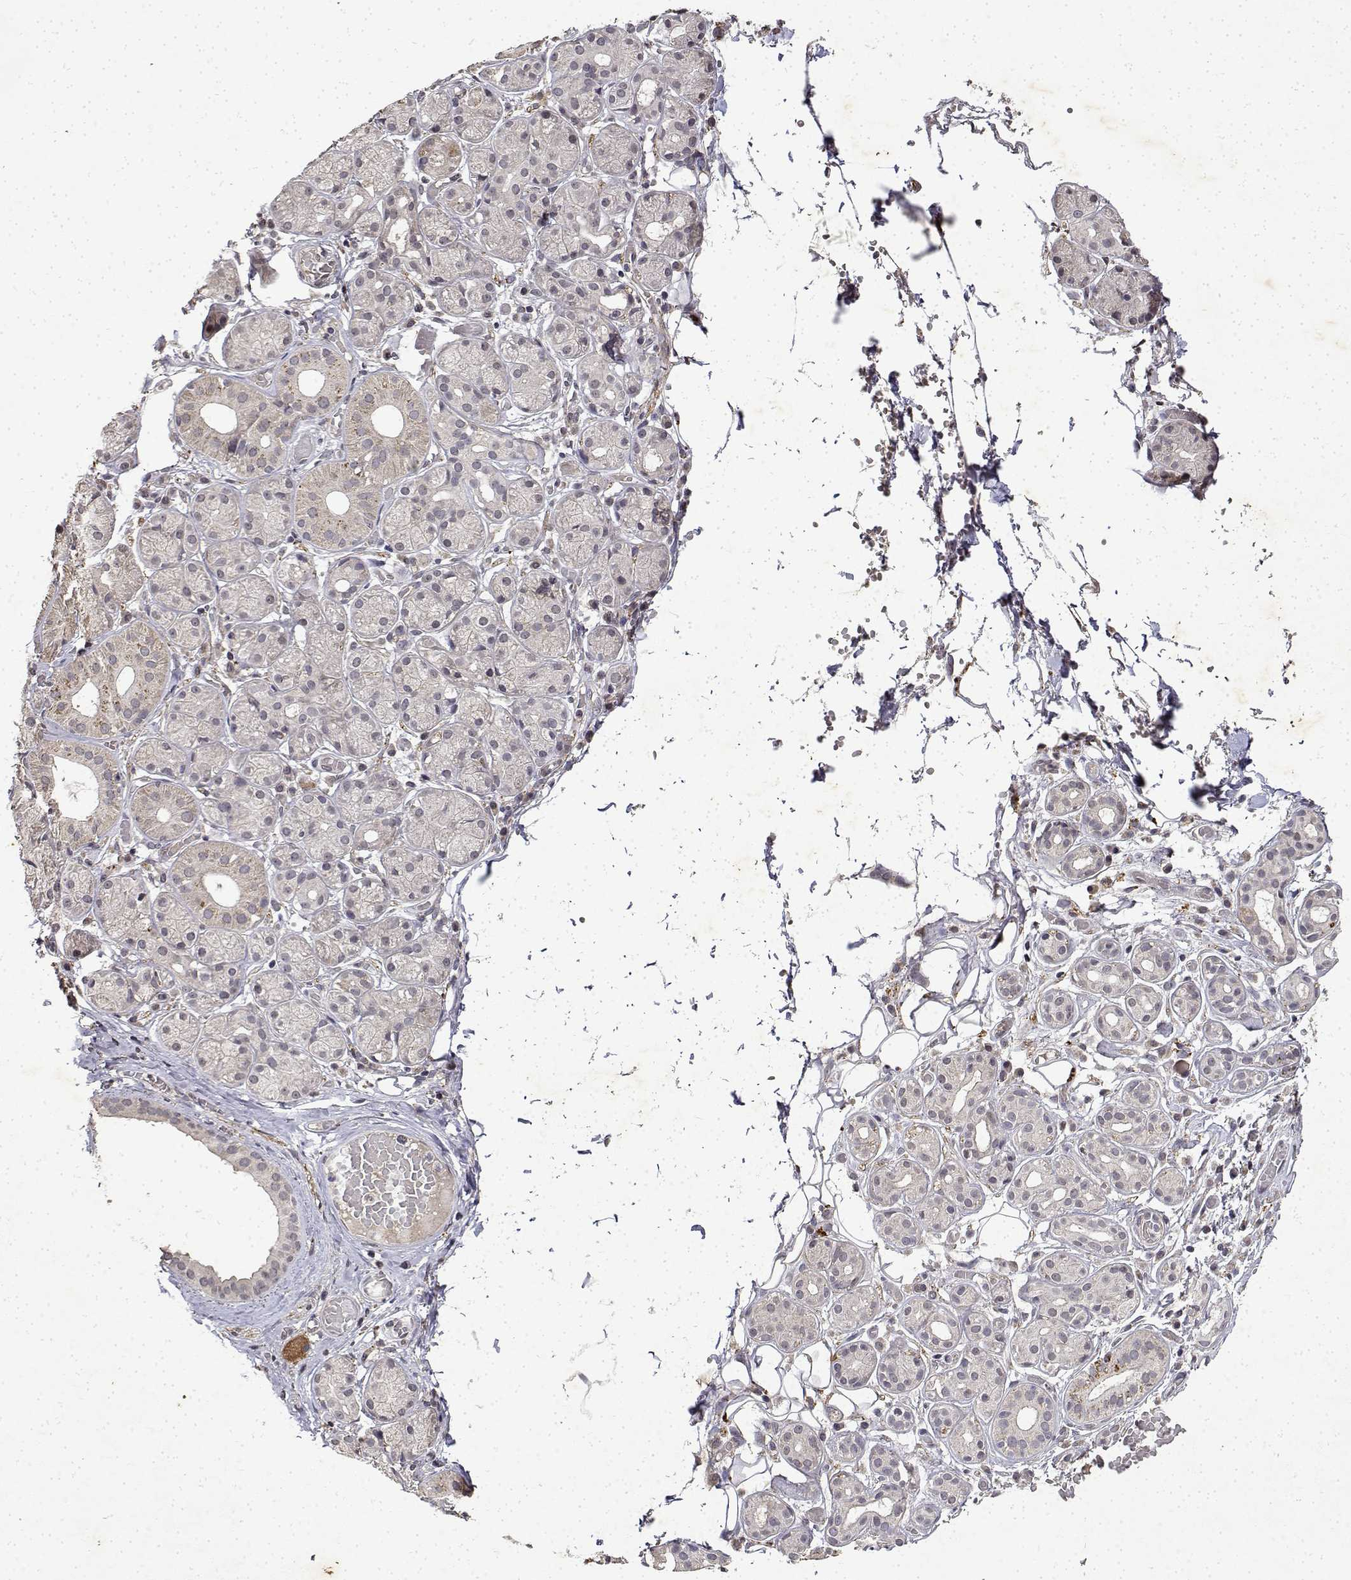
{"staining": {"intensity": "weak", "quantity": "<25%", "location": "cytoplasmic/membranous"}, "tissue": "salivary gland", "cell_type": "Glandular cells", "image_type": "normal", "snomed": [{"axis": "morphology", "description": "Normal tissue, NOS"}, {"axis": "topography", "description": "Salivary gland"}, {"axis": "topography", "description": "Peripheral nerve tissue"}], "caption": "This is a photomicrograph of immunohistochemistry (IHC) staining of unremarkable salivary gland, which shows no staining in glandular cells.", "gene": "BDNF", "patient": {"sex": "male", "age": 71}}